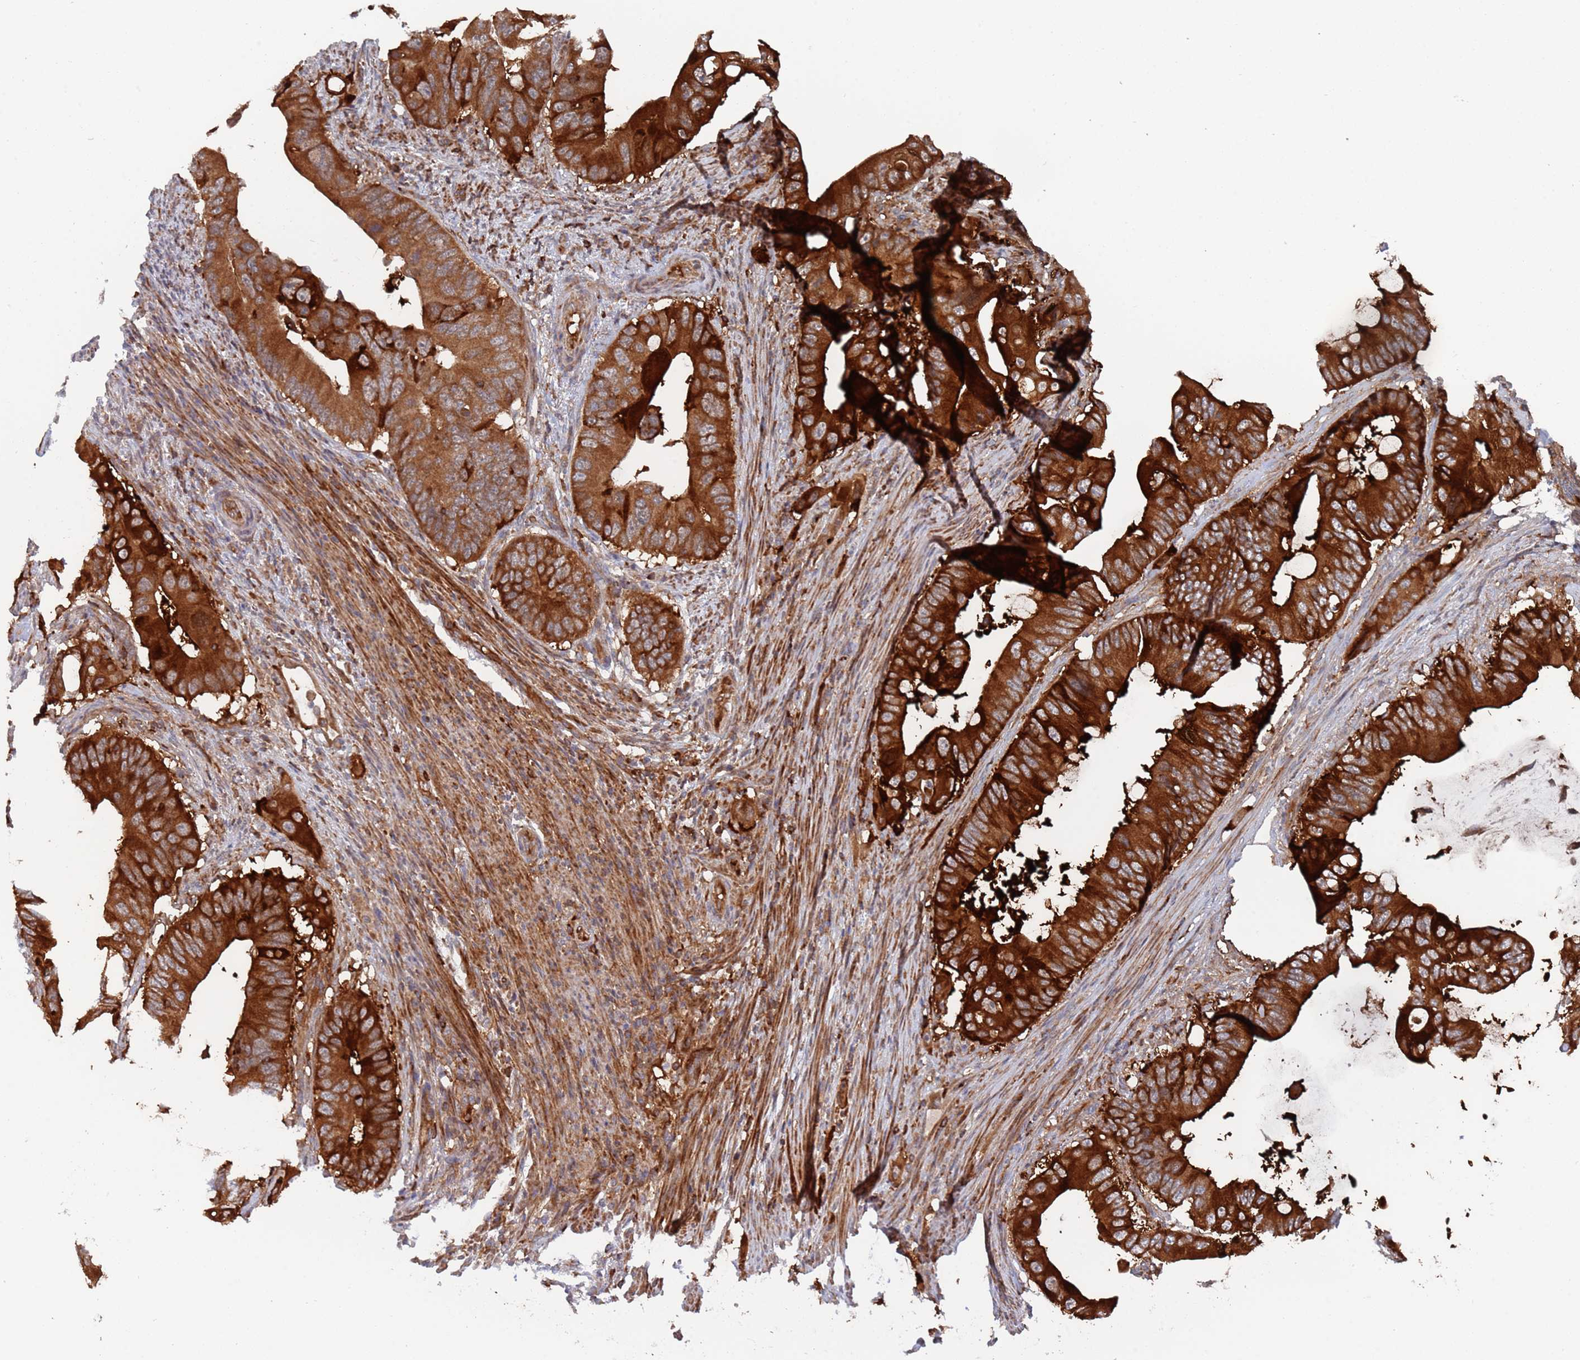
{"staining": {"intensity": "strong", "quantity": ">75%", "location": "cytoplasmic/membranous"}, "tissue": "colorectal cancer", "cell_type": "Tumor cells", "image_type": "cancer", "snomed": [{"axis": "morphology", "description": "Adenocarcinoma, NOS"}, {"axis": "topography", "description": "Colon"}], "caption": "Colorectal cancer (adenocarcinoma) tissue exhibits strong cytoplasmic/membranous staining in about >75% of tumor cells (IHC, brightfield microscopy, high magnification).", "gene": "DDX60", "patient": {"sex": "male", "age": 71}}